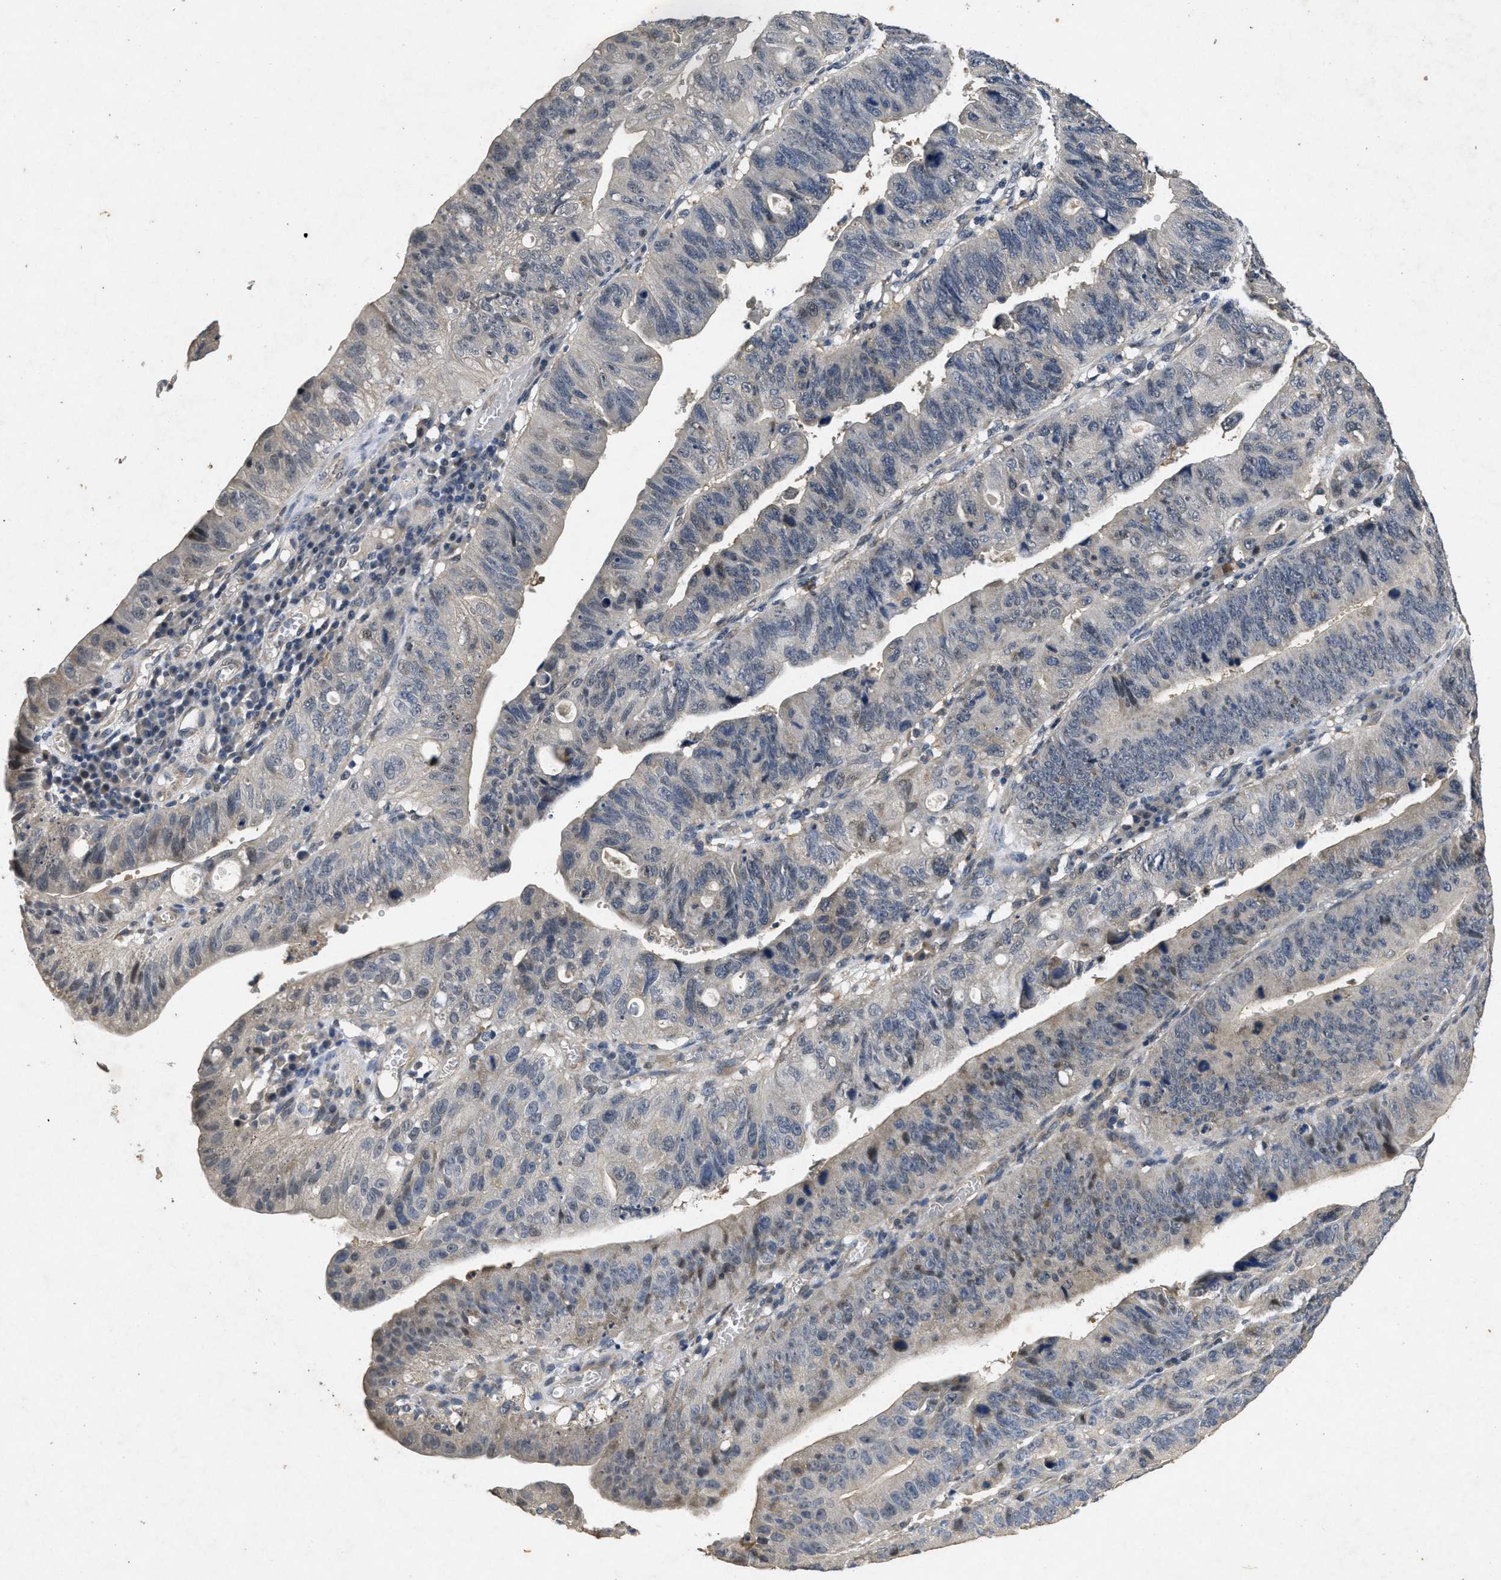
{"staining": {"intensity": "weak", "quantity": "<25%", "location": "cytoplasmic/membranous"}, "tissue": "stomach cancer", "cell_type": "Tumor cells", "image_type": "cancer", "snomed": [{"axis": "morphology", "description": "Adenocarcinoma, NOS"}, {"axis": "topography", "description": "Stomach"}], "caption": "Stomach adenocarcinoma was stained to show a protein in brown. There is no significant positivity in tumor cells.", "gene": "PAPOLG", "patient": {"sex": "male", "age": 59}}